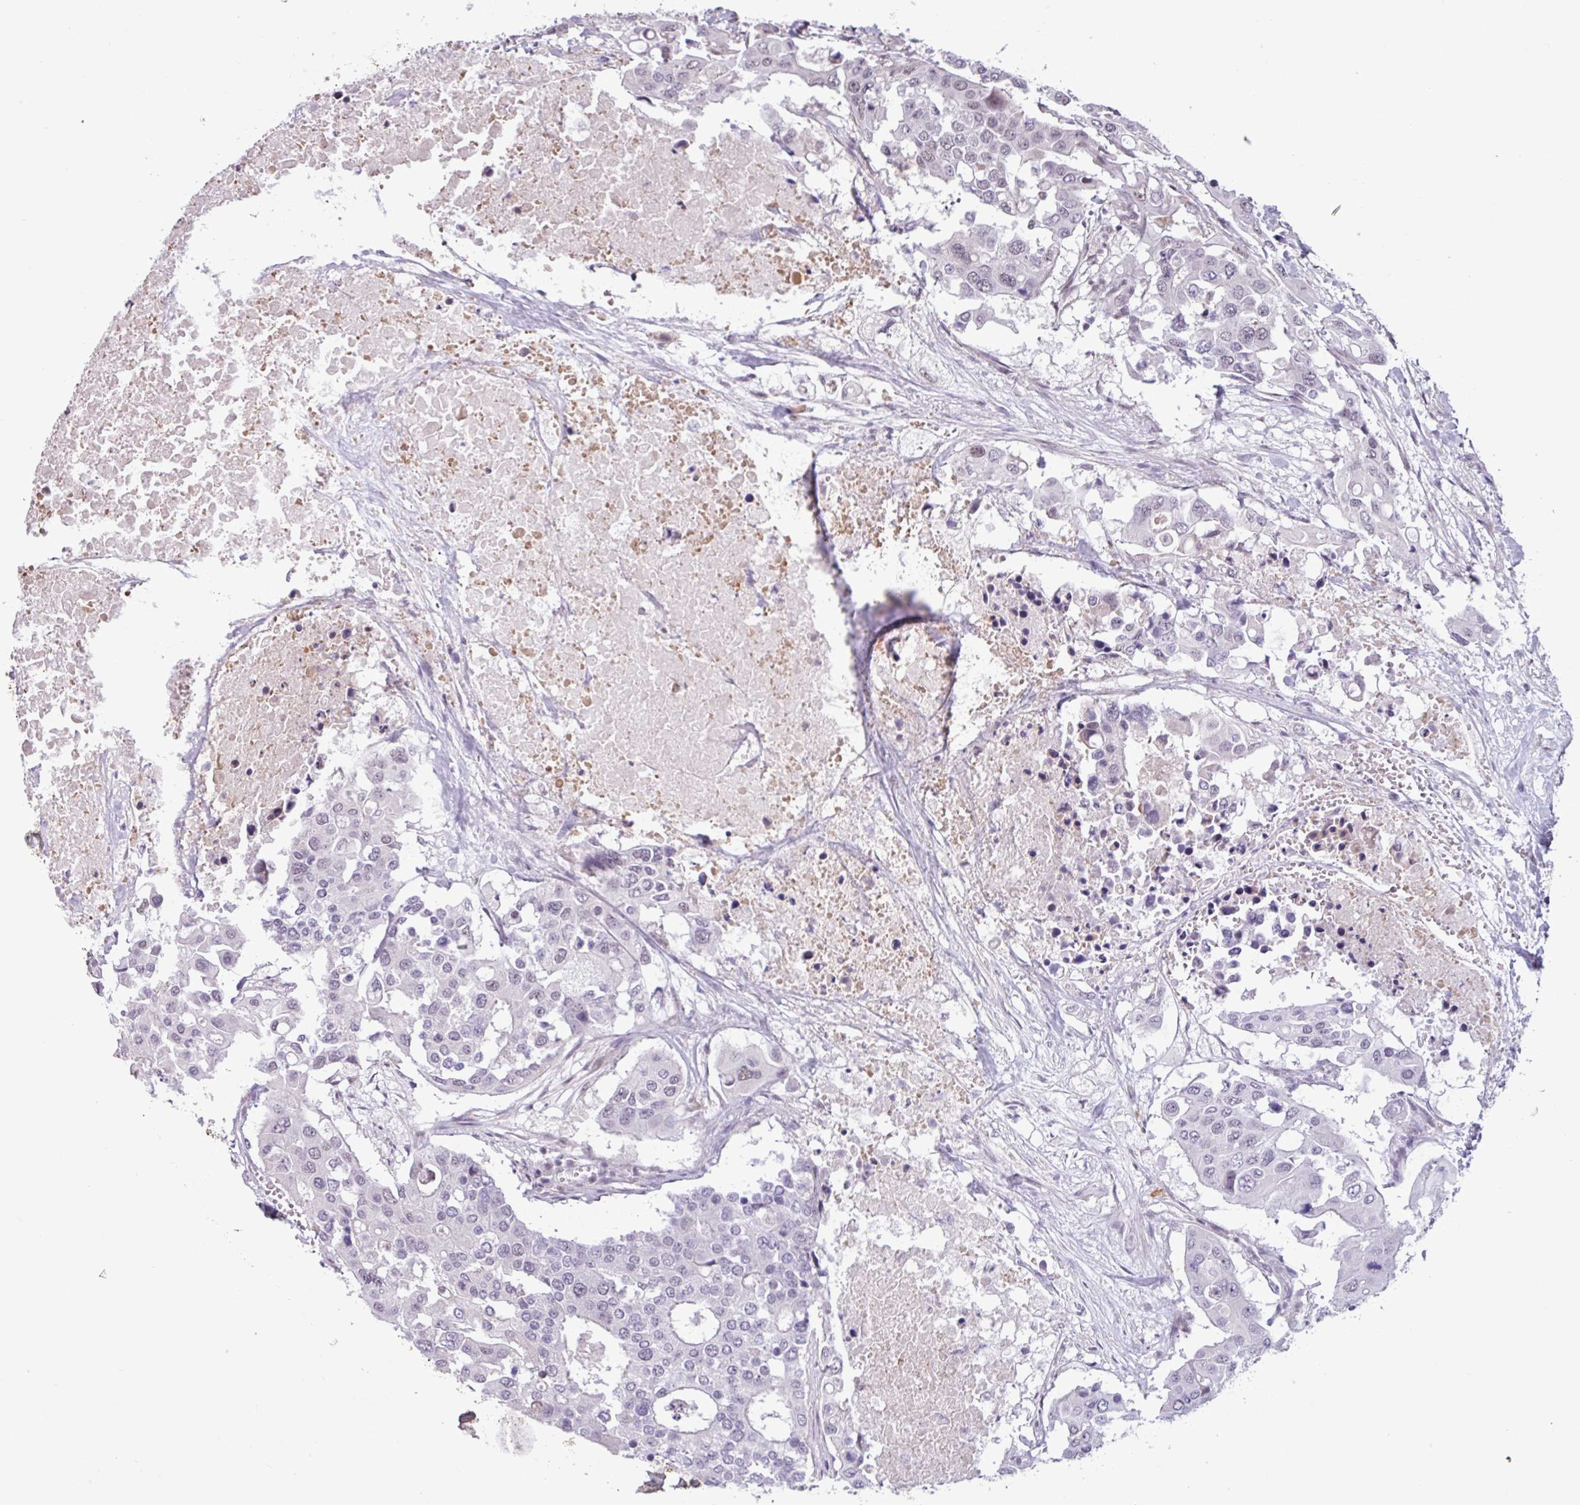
{"staining": {"intensity": "weak", "quantity": "<25%", "location": "nuclear"}, "tissue": "colorectal cancer", "cell_type": "Tumor cells", "image_type": "cancer", "snomed": [{"axis": "morphology", "description": "Adenocarcinoma, NOS"}, {"axis": "topography", "description": "Colon"}], "caption": "An image of colorectal cancer (adenocarcinoma) stained for a protein shows no brown staining in tumor cells.", "gene": "NOTCH2", "patient": {"sex": "male", "age": 77}}